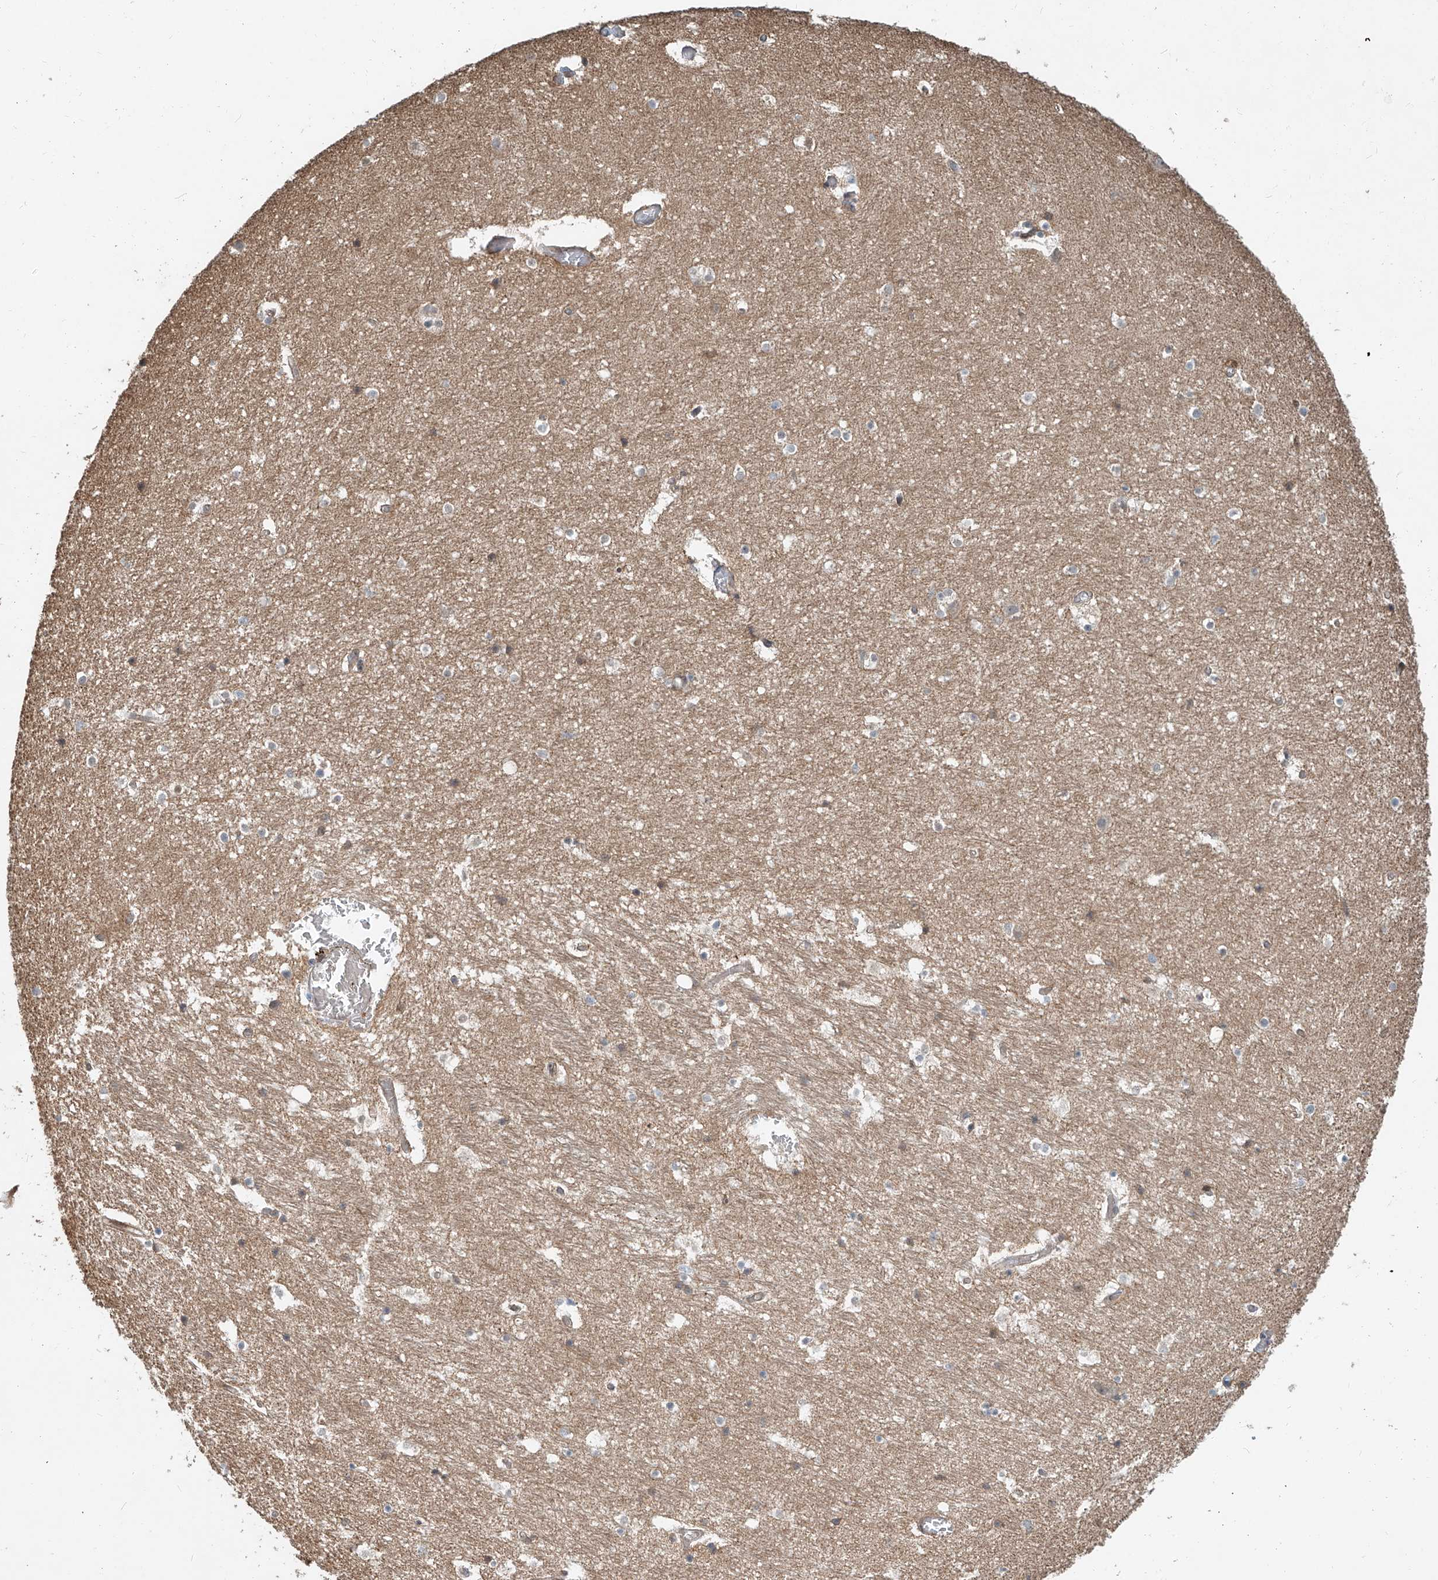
{"staining": {"intensity": "weak", "quantity": "25%-75%", "location": "cytoplasmic/membranous"}, "tissue": "hippocampus", "cell_type": "Glial cells", "image_type": "normal", "snomed": [{"axis": "morphology", "description": "Normal tissue, NOS"}, {"axis": "topography", "description": "Hippocampus"}], "caption": "Immunohistochemistry (IHC) micrograph of unremarkable hippocampus stained for a protein (brown), which shows low levels of weak cytoplasmic/membranous expression in about 25%-75% of glial cells.", "gene": "SASH1", "patient": {"sex": "female", "age": 52}}